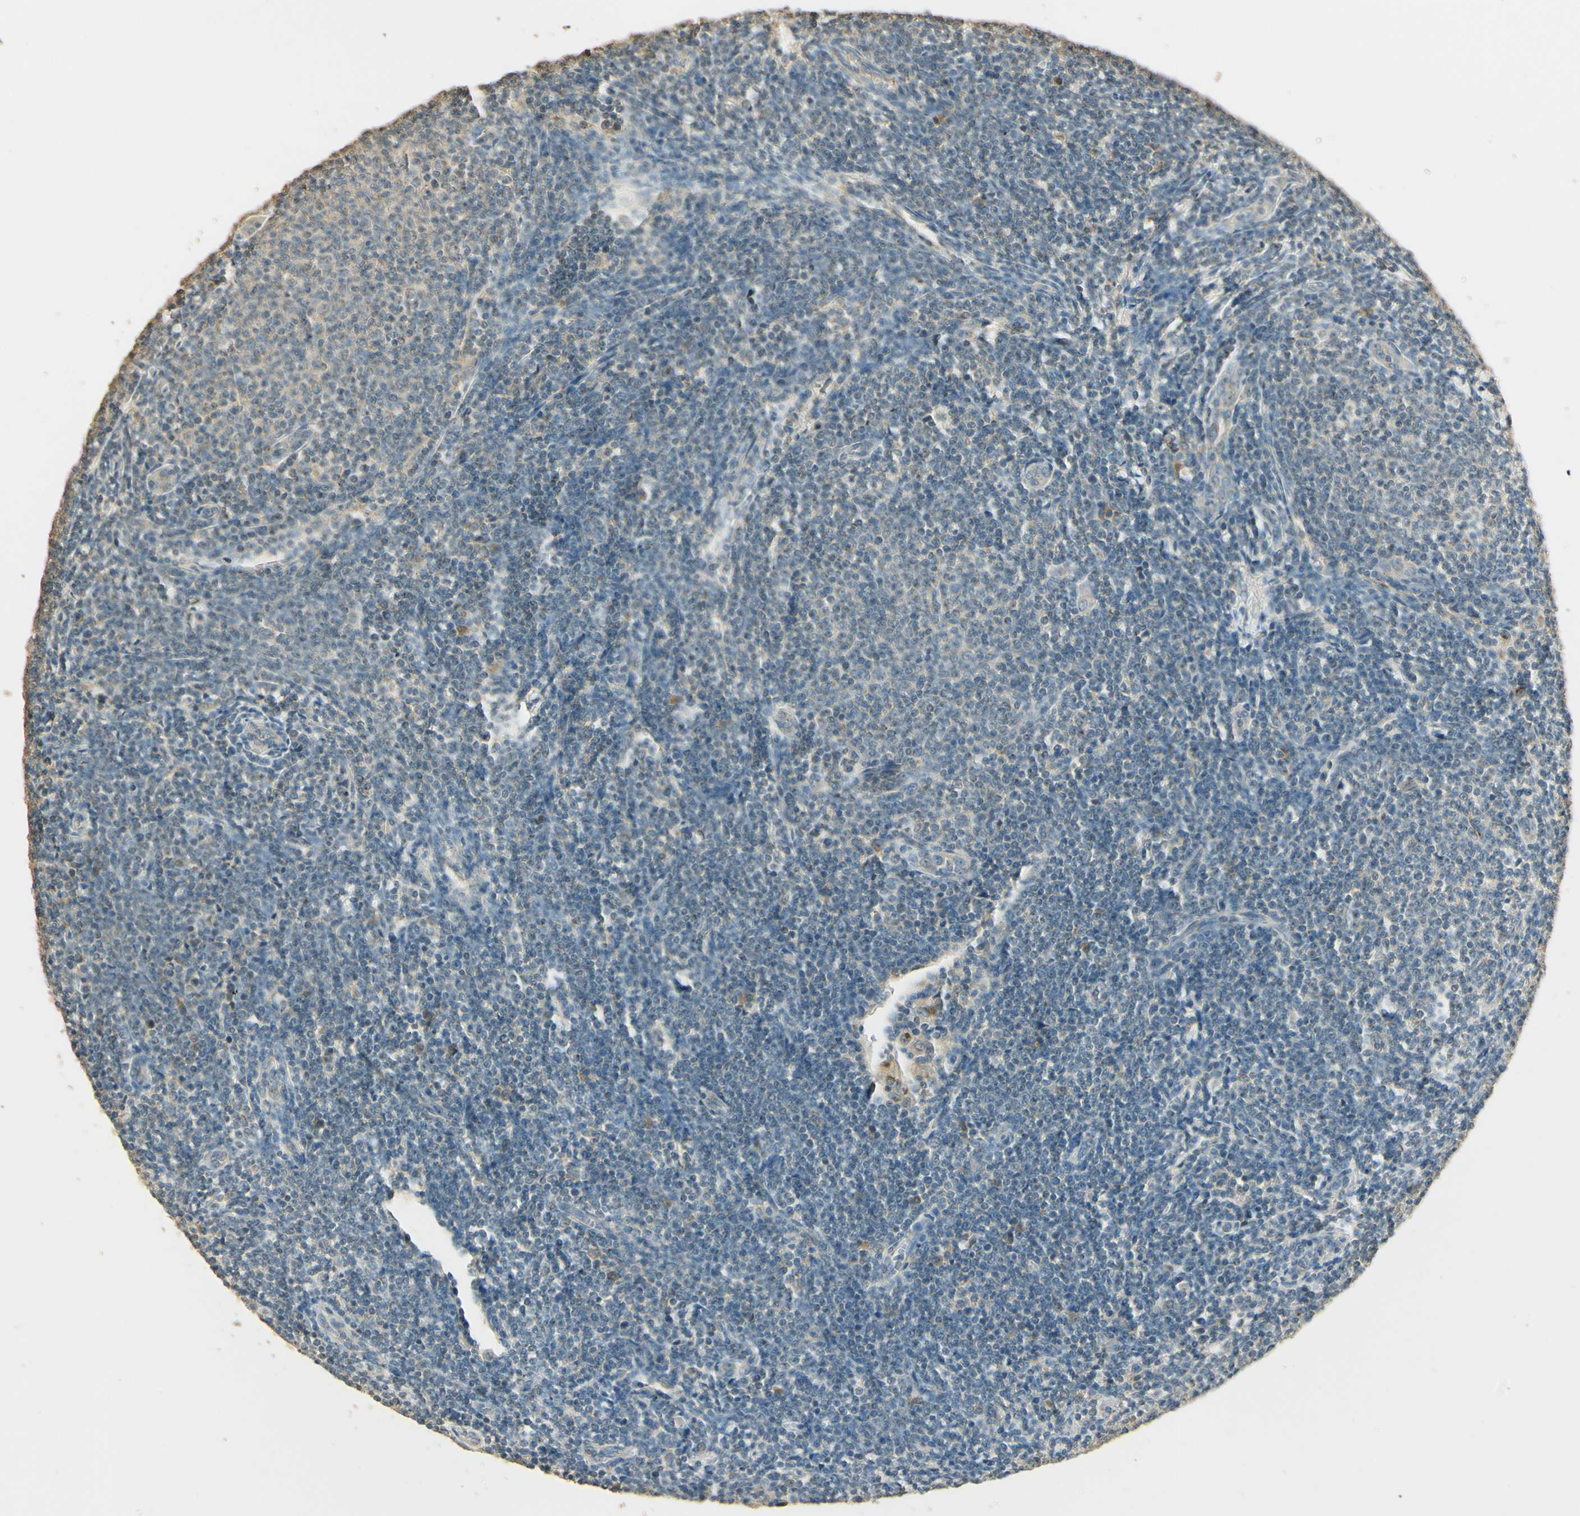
{"staining": {"intensity": "negative", "quantity": "none", "location": "none"}, "tissue": "lymphoma", "cell_type": "Tumor cells", "image_type": "cancer", "snomed": [{"axis": "morphology", "description": "Malignant lymphoma, non-Hodgkin's type, Low grade"}, {"axis": "topography", "description": "Lymph node"}], "caption": "Tumor cells are negative for brown protein staining in malignant lymphoma, non-Hodgkin's type (low-grade). The staining is performed using DAB (3,3'-diaminobenzidine) brown chromogen with nuclei counter-stained in using hematoxylin.", "gene": "UXS1", "patient": {"sex": "male", "age": 66}}